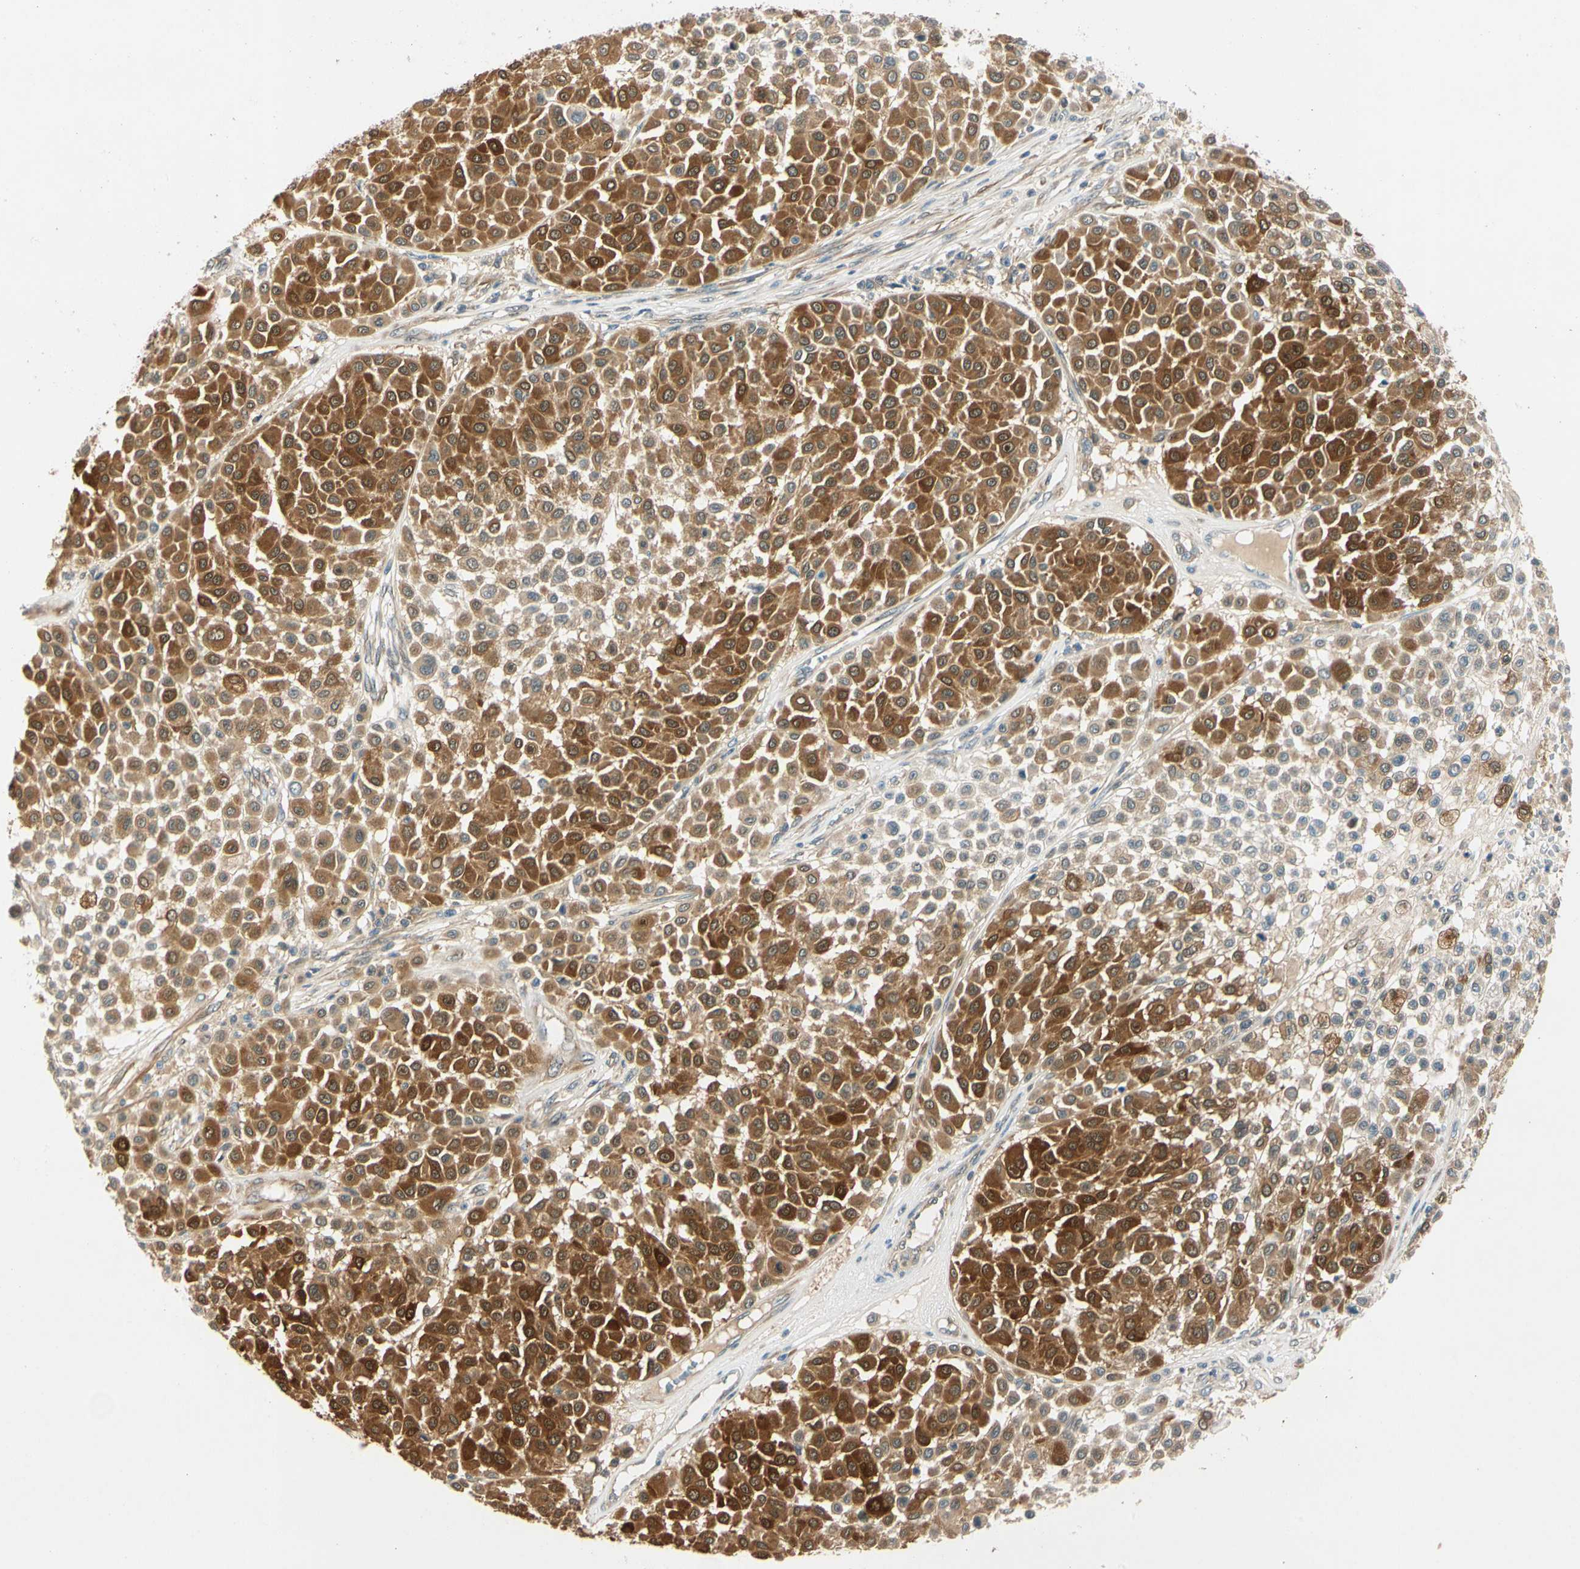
{"staining": {"intensity": "strong", "quantity": ">75%", "location": "cytoplasmic/membranous"}, "tissue": "melanoma", "cell_type": "Tumor cells", "image_type": "cancer", "snomed": [{"axis": "morphology", "description": "Malignant melanoma, Metastatic site"}, {"axis": "topography", "description": "Soft tissue"}], "caption": "A high-resolution histopathology image shows immunohistochemistry (IHC) staining of malignant melanoma (metastatic site), which reveals strong cytoplasmic/membranous positivity in about >75% of tumor cells. The staining was performed using DAB (3,3'-diaminobenzidine) to visualize the protein expression in brown, while the nuclei were stained in blue with hematoxylin (Magnification: 20x).", "gene": "WIPI1", "patient": {"sex": "male", "age": 41}}